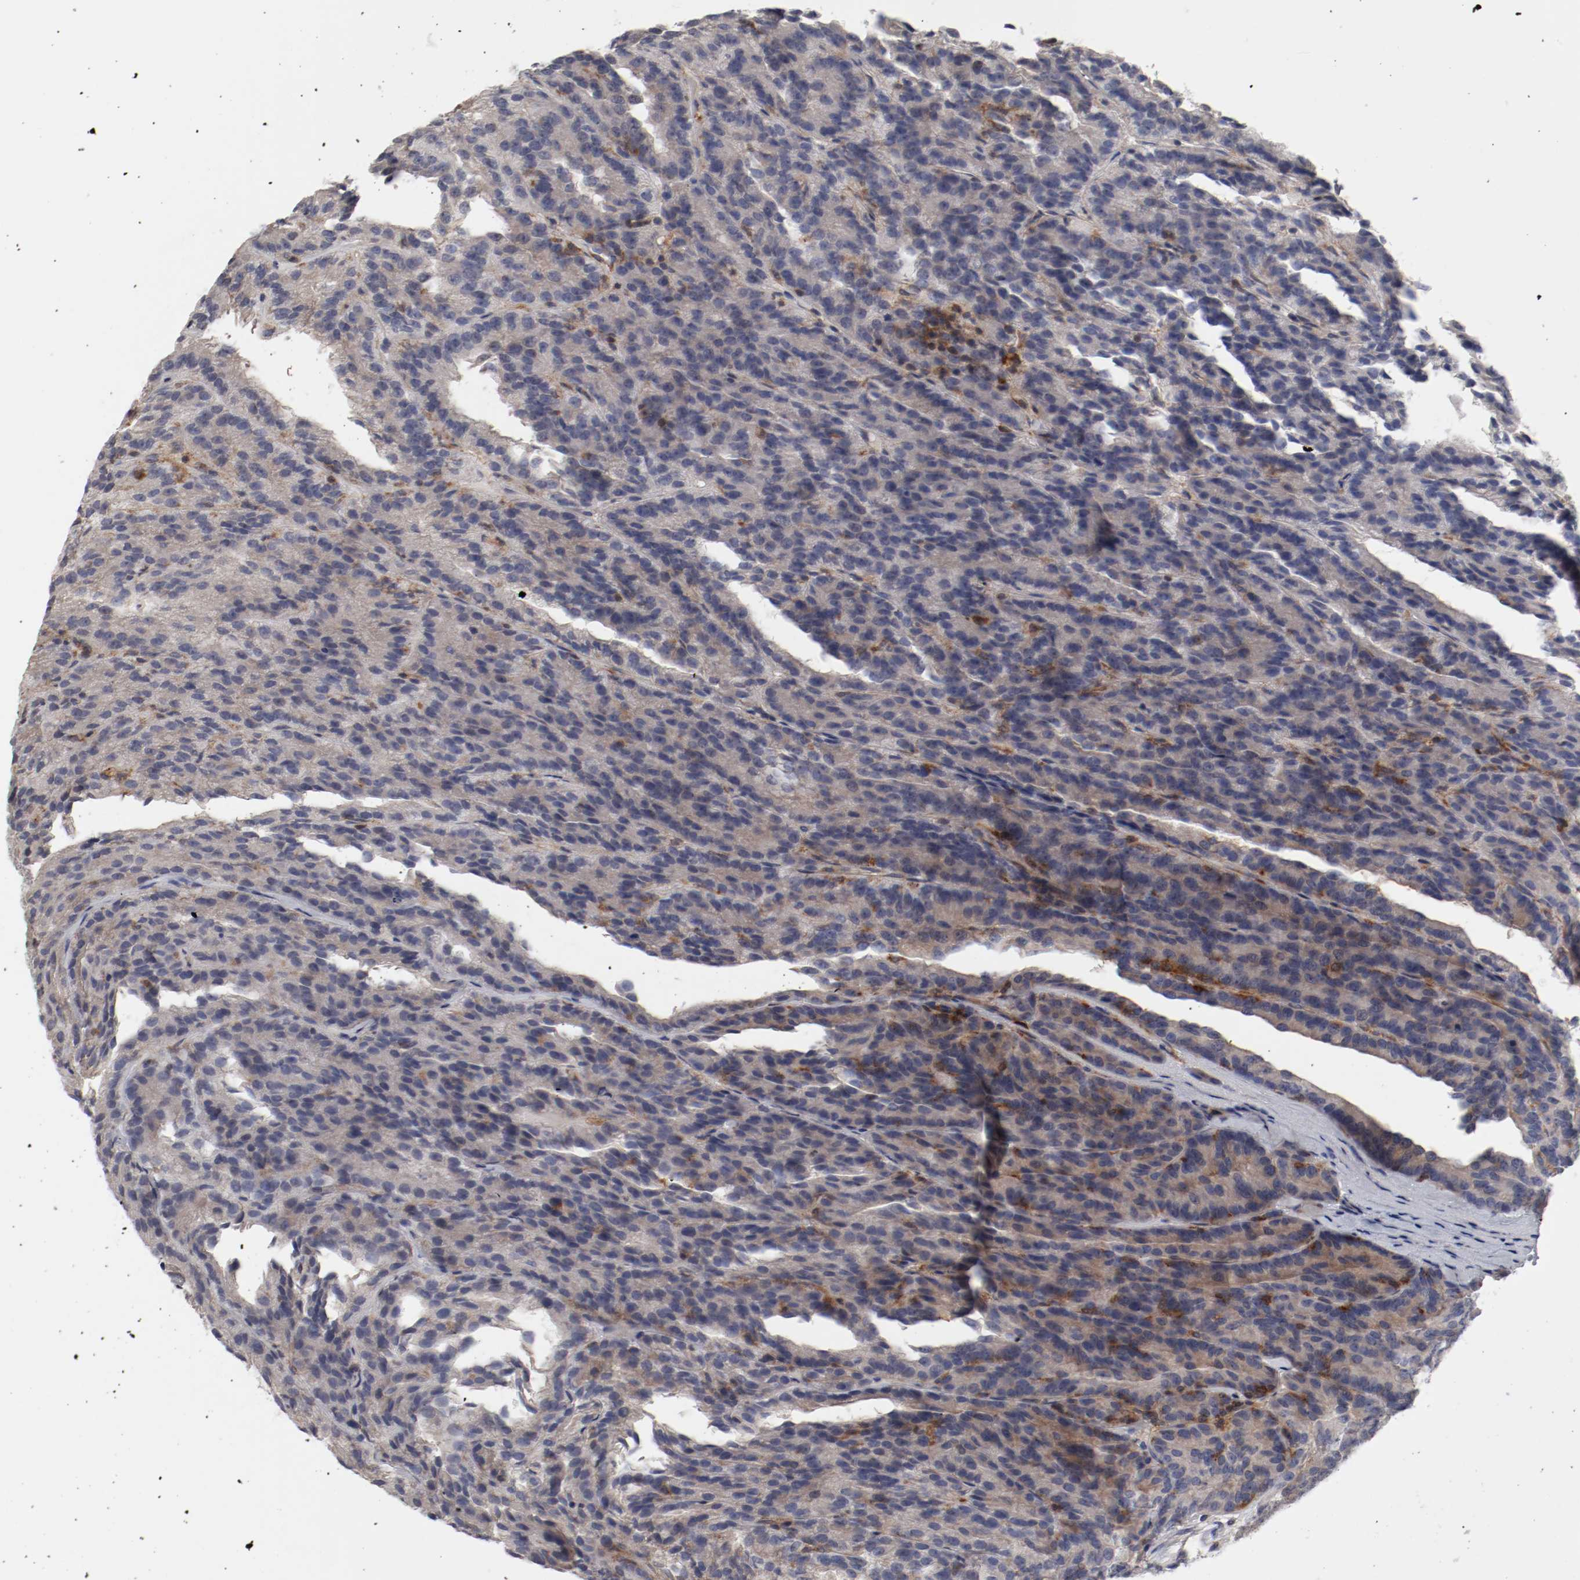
{"staining": {"intensity": "moderate", "quantity": "<25%", "location": "cytoplasmic/membranous"}, "tissue": "renal cancer", "cell_type": "Tumor cells", "image_type": "cancer", "snomed": [{"axis": "morphology", "description": "Adenocarcinoma, NOS"}, {"axis": "topography", "description": "Kidney"}], "caption": "Protein staining of adenocarcinoma (renal) tissue demonstrates moderate cytoplasmic/membranous staining in approximately <25% of tumor cells.", "gene": "CBL", "patient": {"sex": "male", "age": 46}}